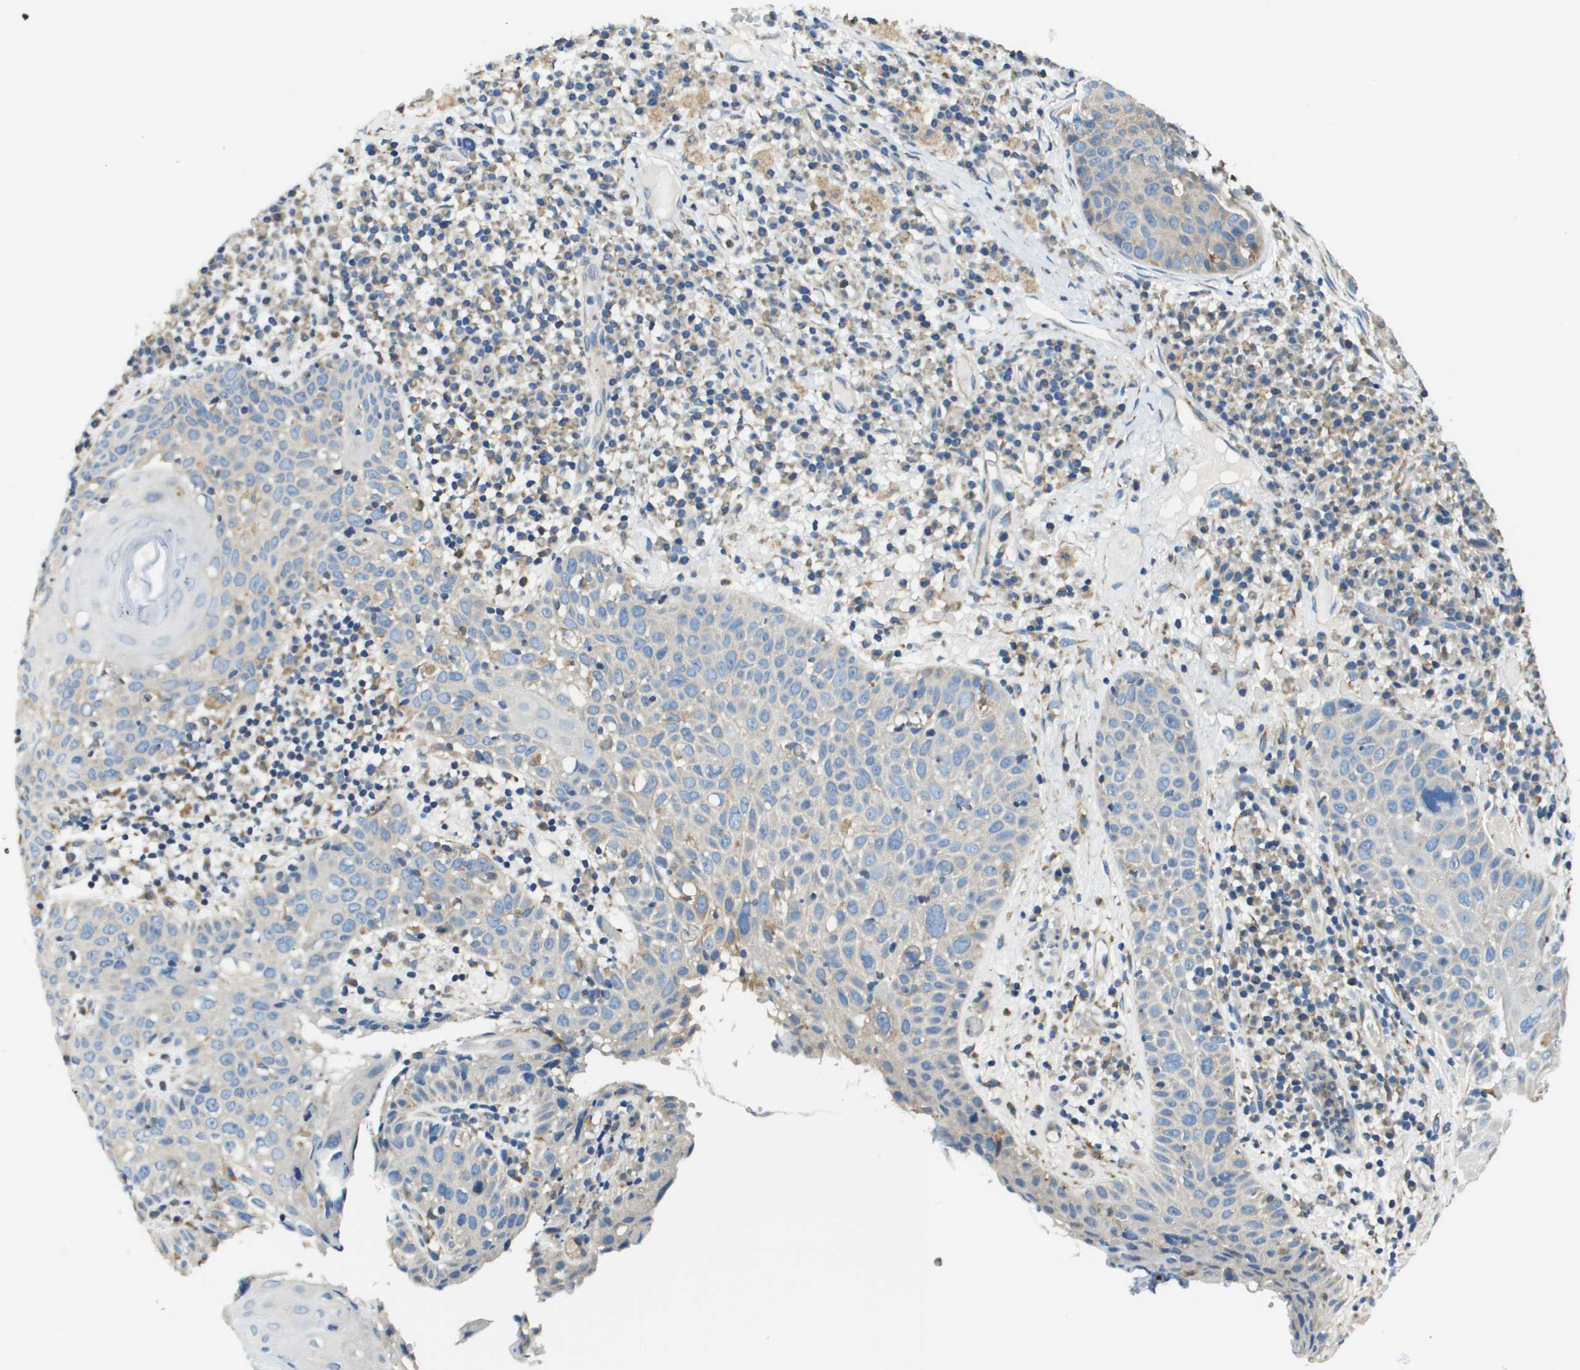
{"staining": {"intensity": "negative", "quantity": "none", "location": "none"}, "tissue": "skin cancer", "cell_type": "Tumor cells", "image_type": "cancer", "snomed": [{"axis": "morphology", "description": "Squamous cell carcinoma in situ, NOS"}, {"axis": "morphology", "description": "Squamous cell carcinoma, NOS"}, {"axis": "topography", "description": "Skin"}], "caption": "Histopathology image shows no significant protein positivity in tumor cells of skin cancer.", "gene": "CNPY3", "patient": {"sex": "male", "age": 93}}